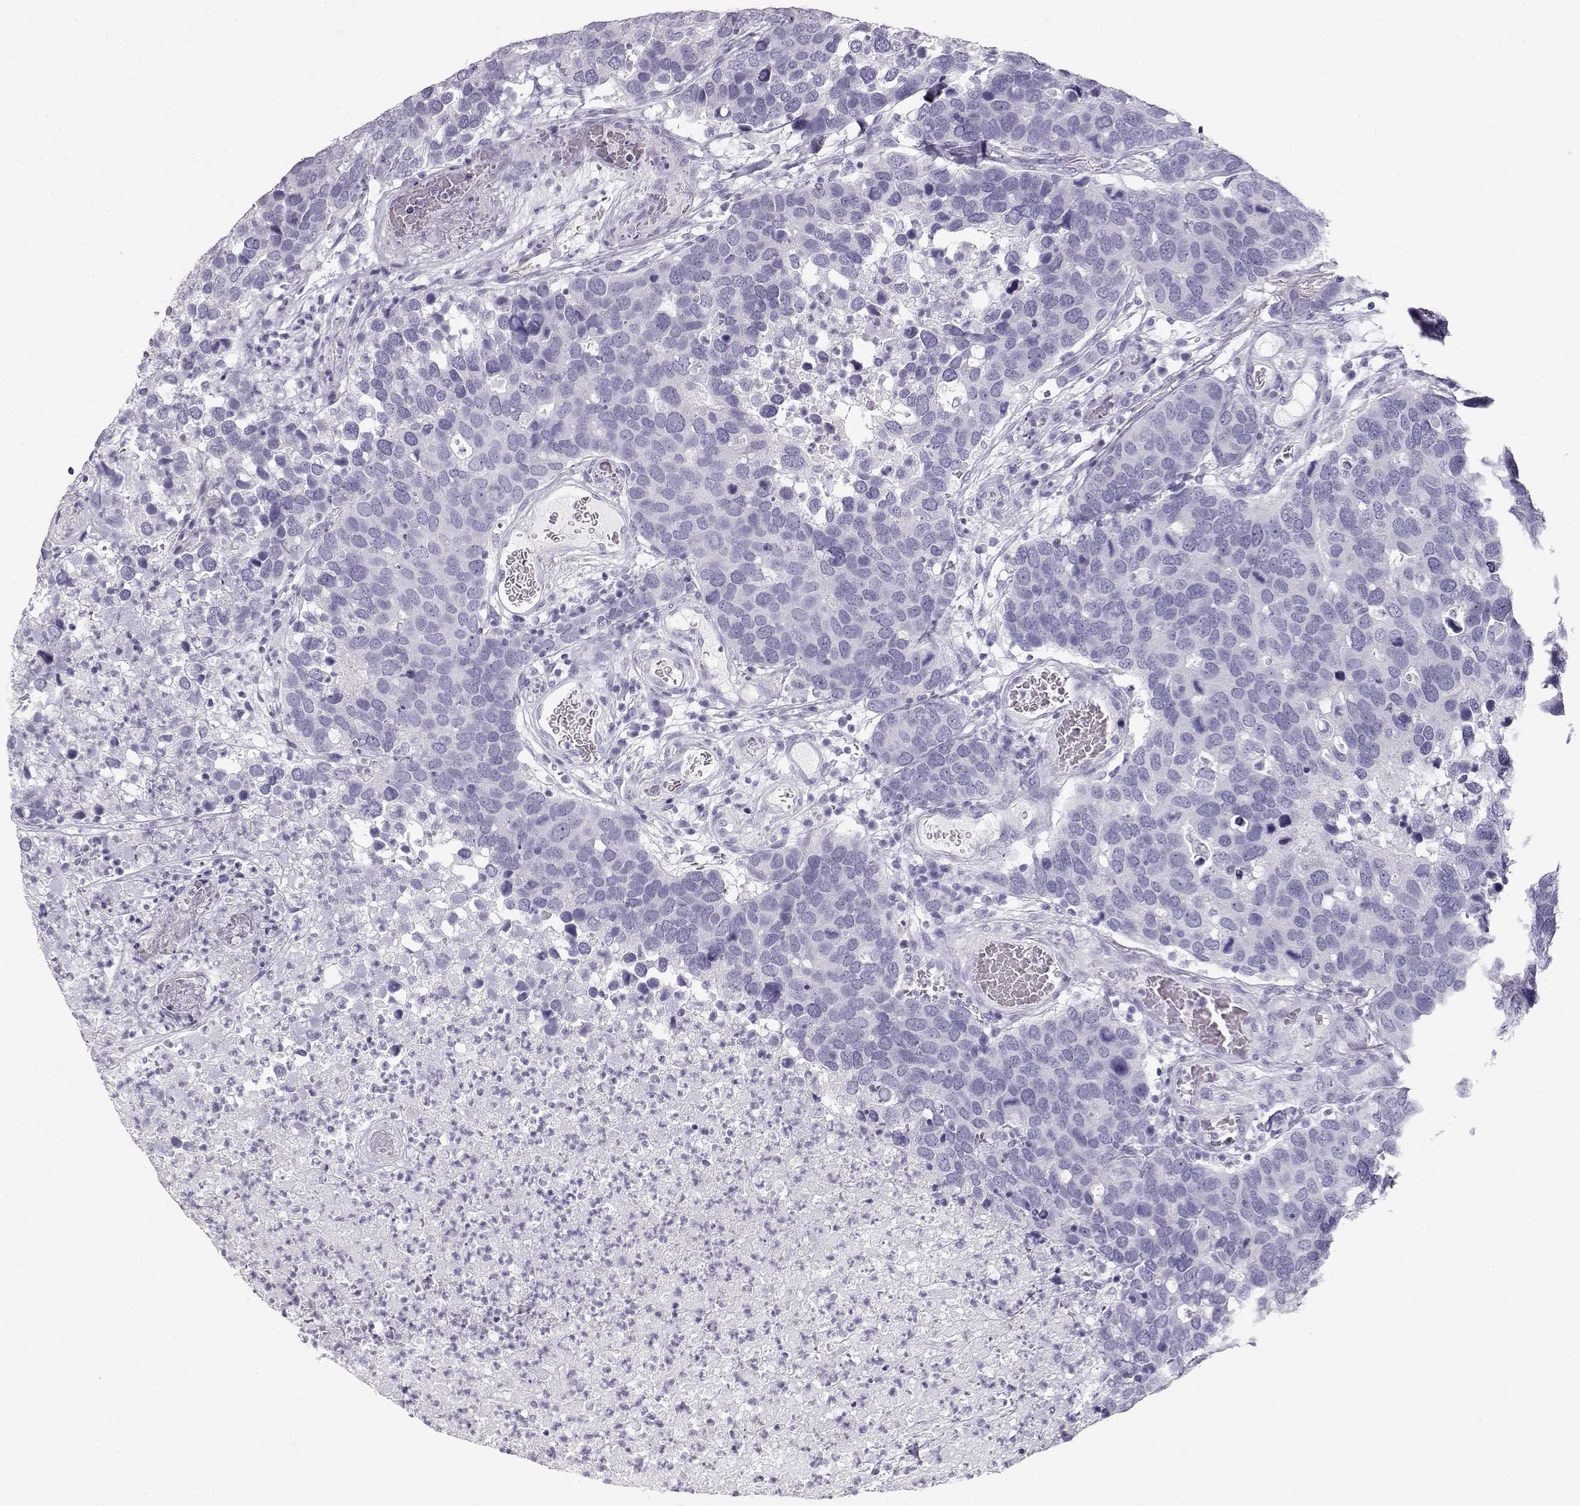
{"staining": {"intensity": "negative", "quantity": "none", "location": "none"}, "tissue": "breast cancer", "cell_type": "Tumor cells", "image_type": "cancer", "snomed": [{"axis": "morphology", "description": "Duct carcinoma"}, {"axis": "topography", "description": "Breast"}], "caption": "Protein analysis of breast cancer exhibits no significant positivity in tumor cells.", "gene": "TKTL1", "patient": {"sex": "female", "age": 83}}